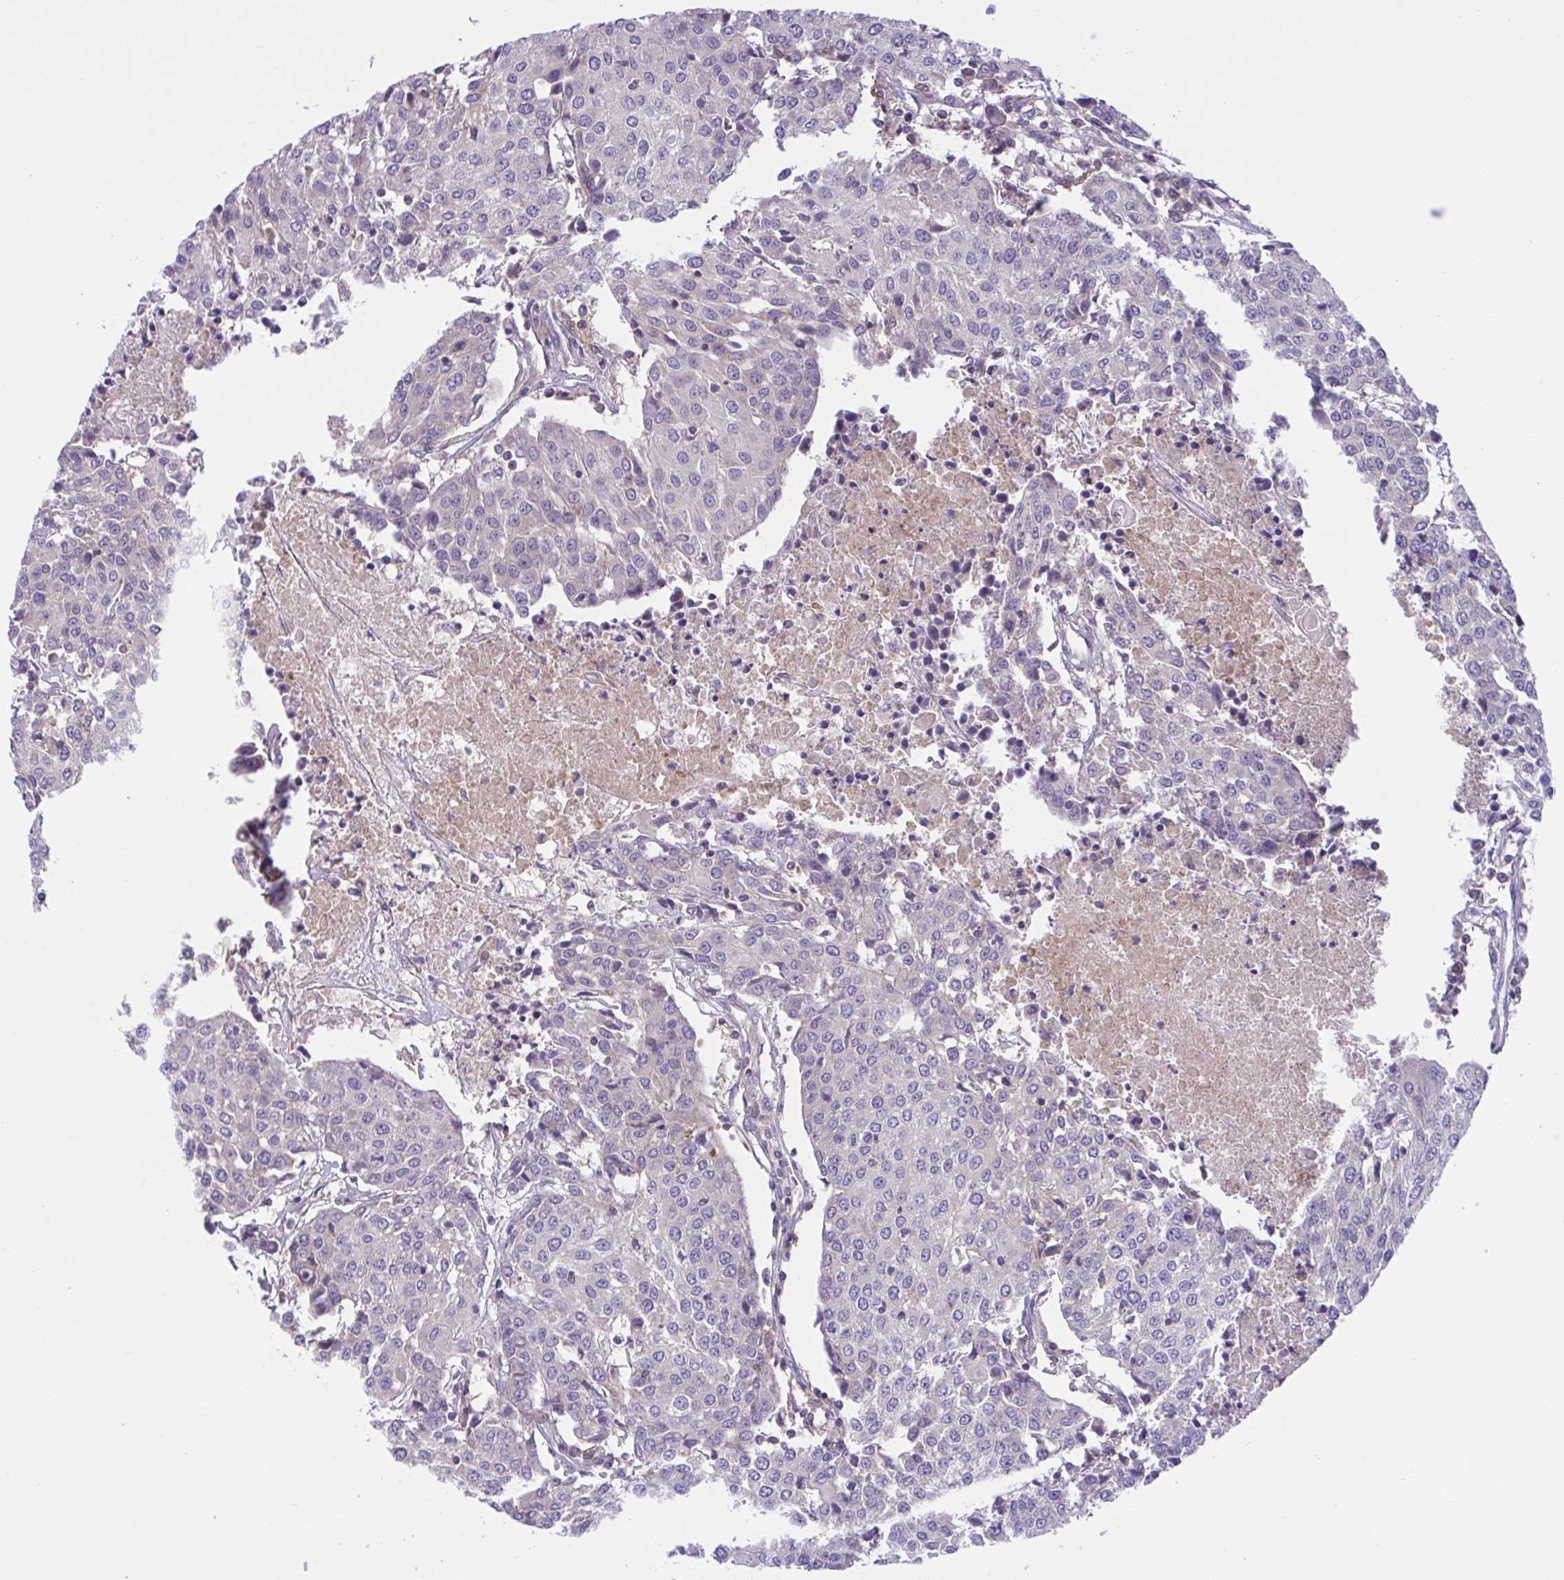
{"staining": {"intensity": "negative", "quantity": "none", "location": "none"}, "tissue": "urothelial cancer", "cell_type": "Tumor cells", "image_type": "cancer", "snomed": [{"axis": "morphology", "description": "Urothelial carcinoma, High grade"}, {"axis": "topography", "description": "Urinary bladder"}], "caption": "This histopathology image is of urothelial carcinoma (high-grade) stained with IHC to label a protein in brown with the nuclei are counter-stained blue. There is no expression in tumor cells.", "gene": "WNT9B", "patient": {"sex": "female", "age": 85}}